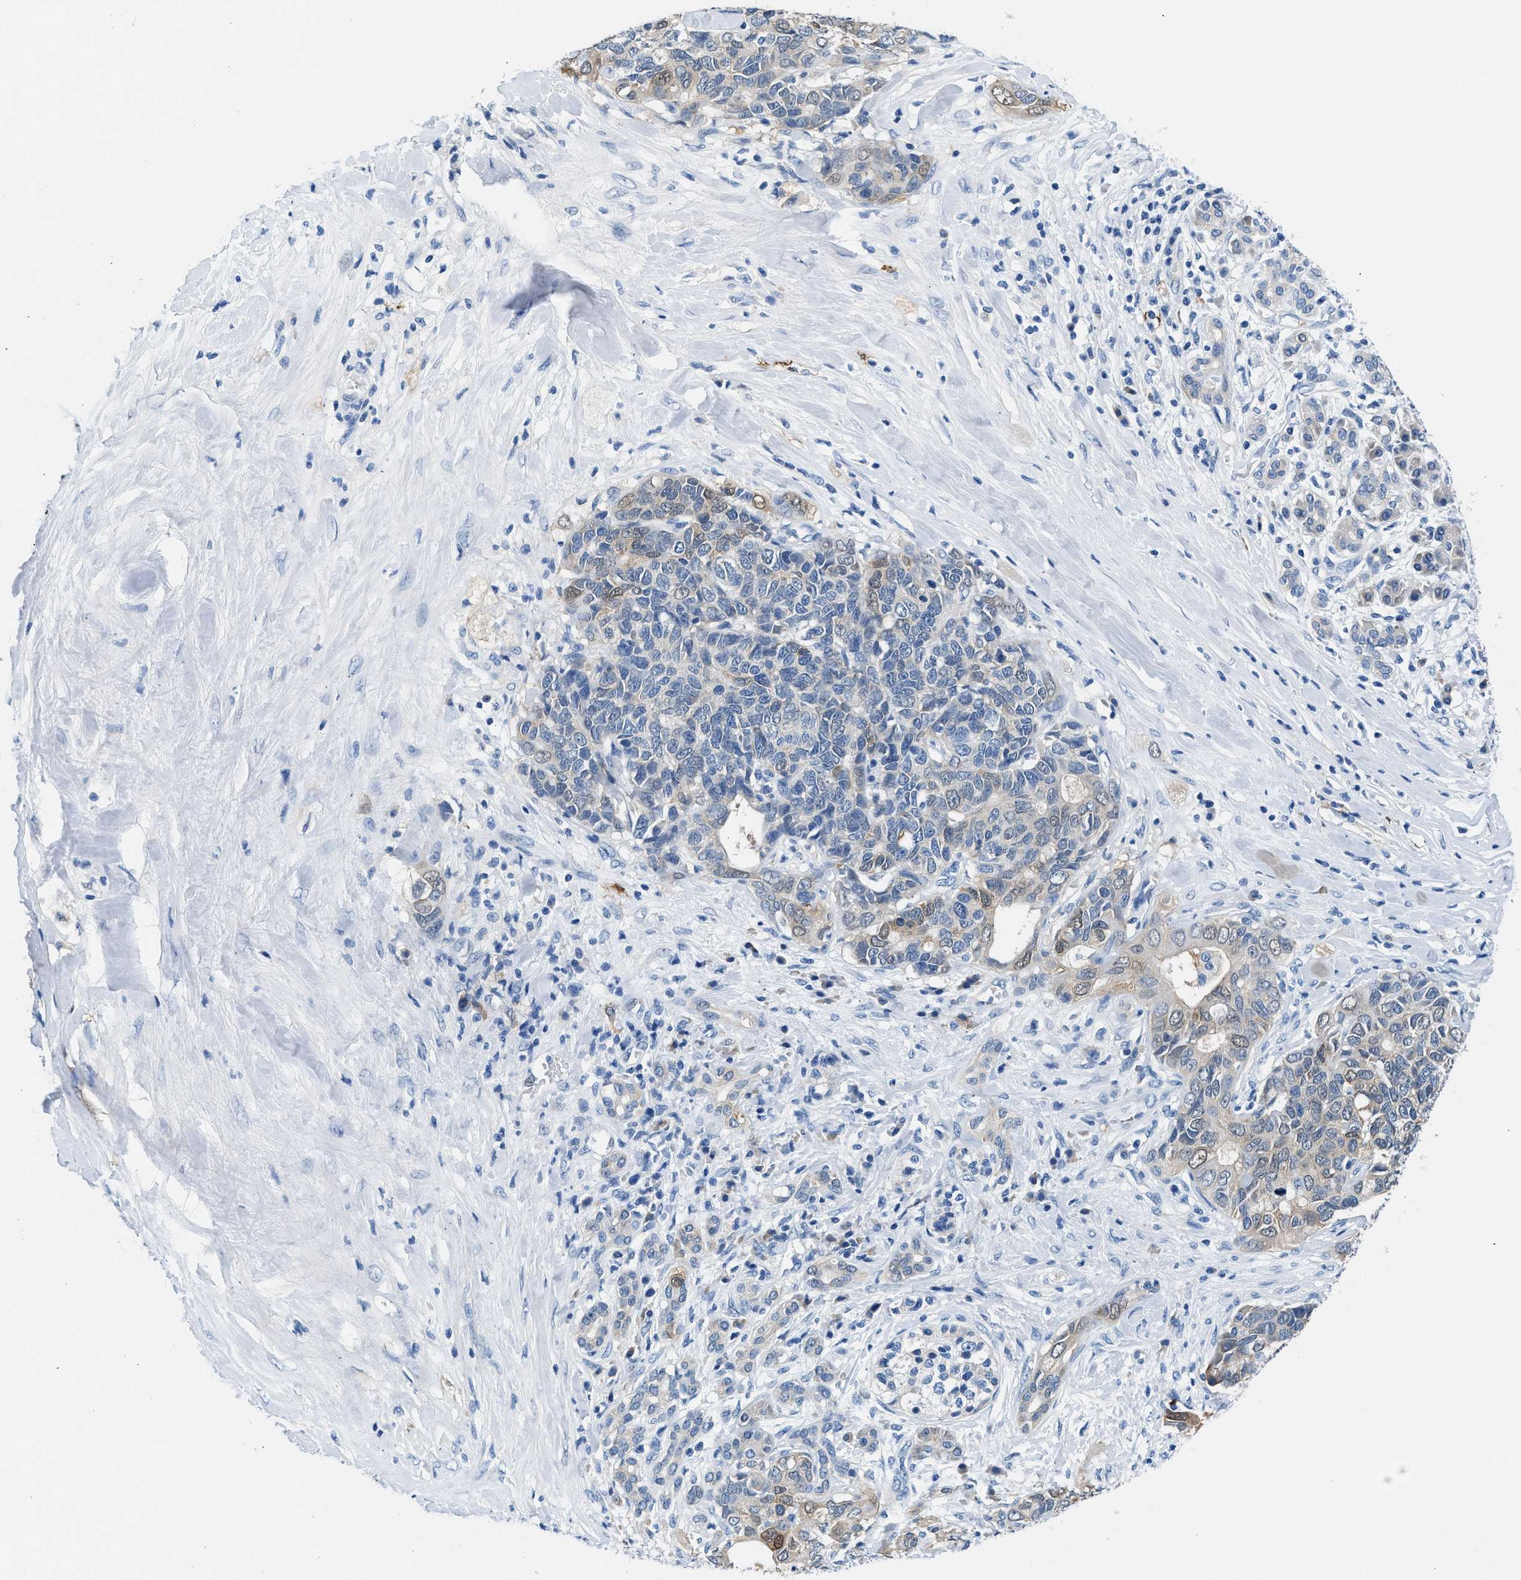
{"staining": {"intensity": "weak", "quantity": "<25%", "location": "cytoplasmic/membranous"}, "tissue": "pancreatic cancer", "cell_type": "Tumor cells", "image_type": "cancer", "snomed": [{"axis": "morphology", "description": "Adenocarcinoma, NOS"}, {"axis": "topography", "description": "Pancreas"}], "caption": "DAB immunohistochemical staining of adenocarcinoma (pancreatic) reveals no significant positivity in tumor cells.", "gene": "FADS6", "patient": {"sex": "female", "age": 56}}